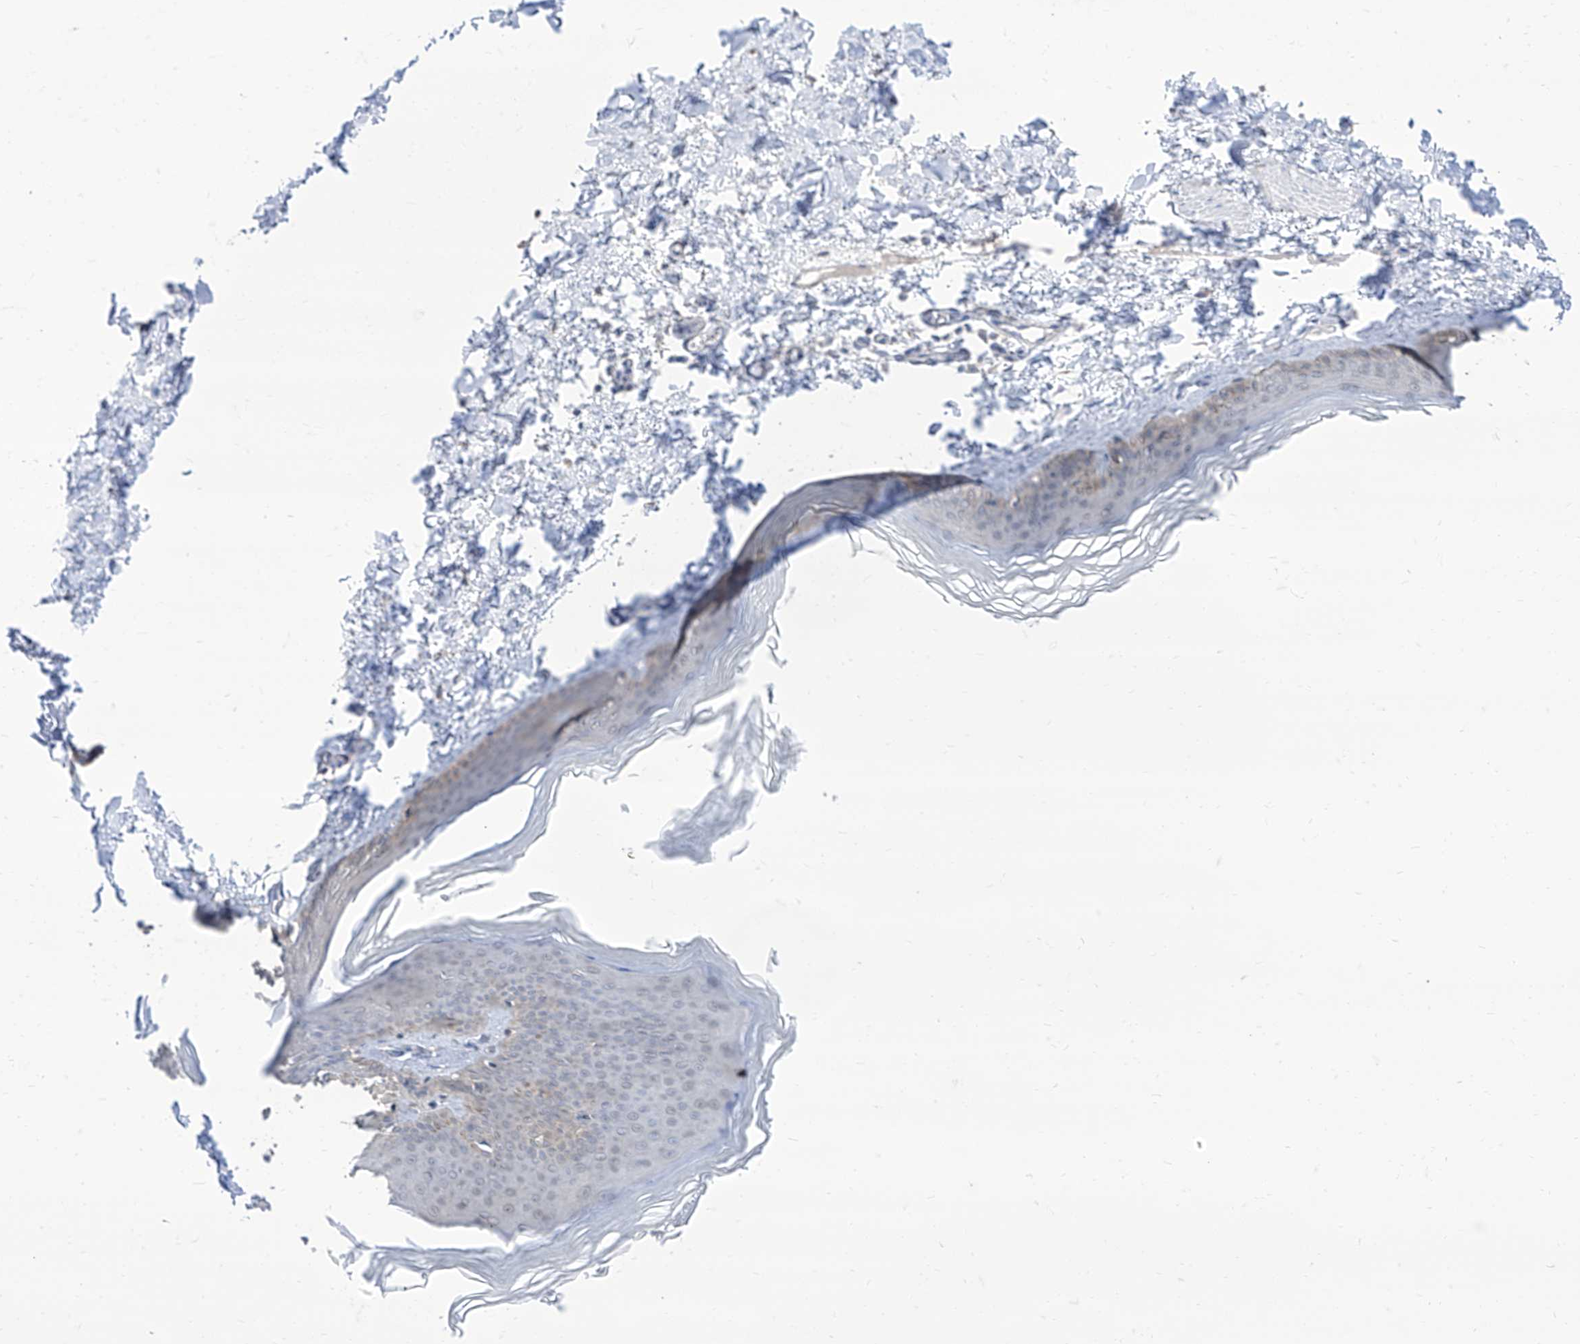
{"staining": {"intensity": "negative", "quantity": "none", "location": "none"}, "tissue": "skin", "cell_type": "Fibroblasts", "image_type": "normal", "snomed": [{"axis": "morphology", "description": "Normal tissue, NOS"}, {"axis": "topography", "description": "Skin"}], "caption": "Fibroblasts show no significant expression in unremarkable skin. The staining was performed using DAB (3,3'-diaminobenzidine) to visualize the protein expression in brown, while the nuclei were stained in blue with hematoxylin (Magnification: 20x).", "gene": "BROX", "patient": {"sex": "female", "age": 27}}